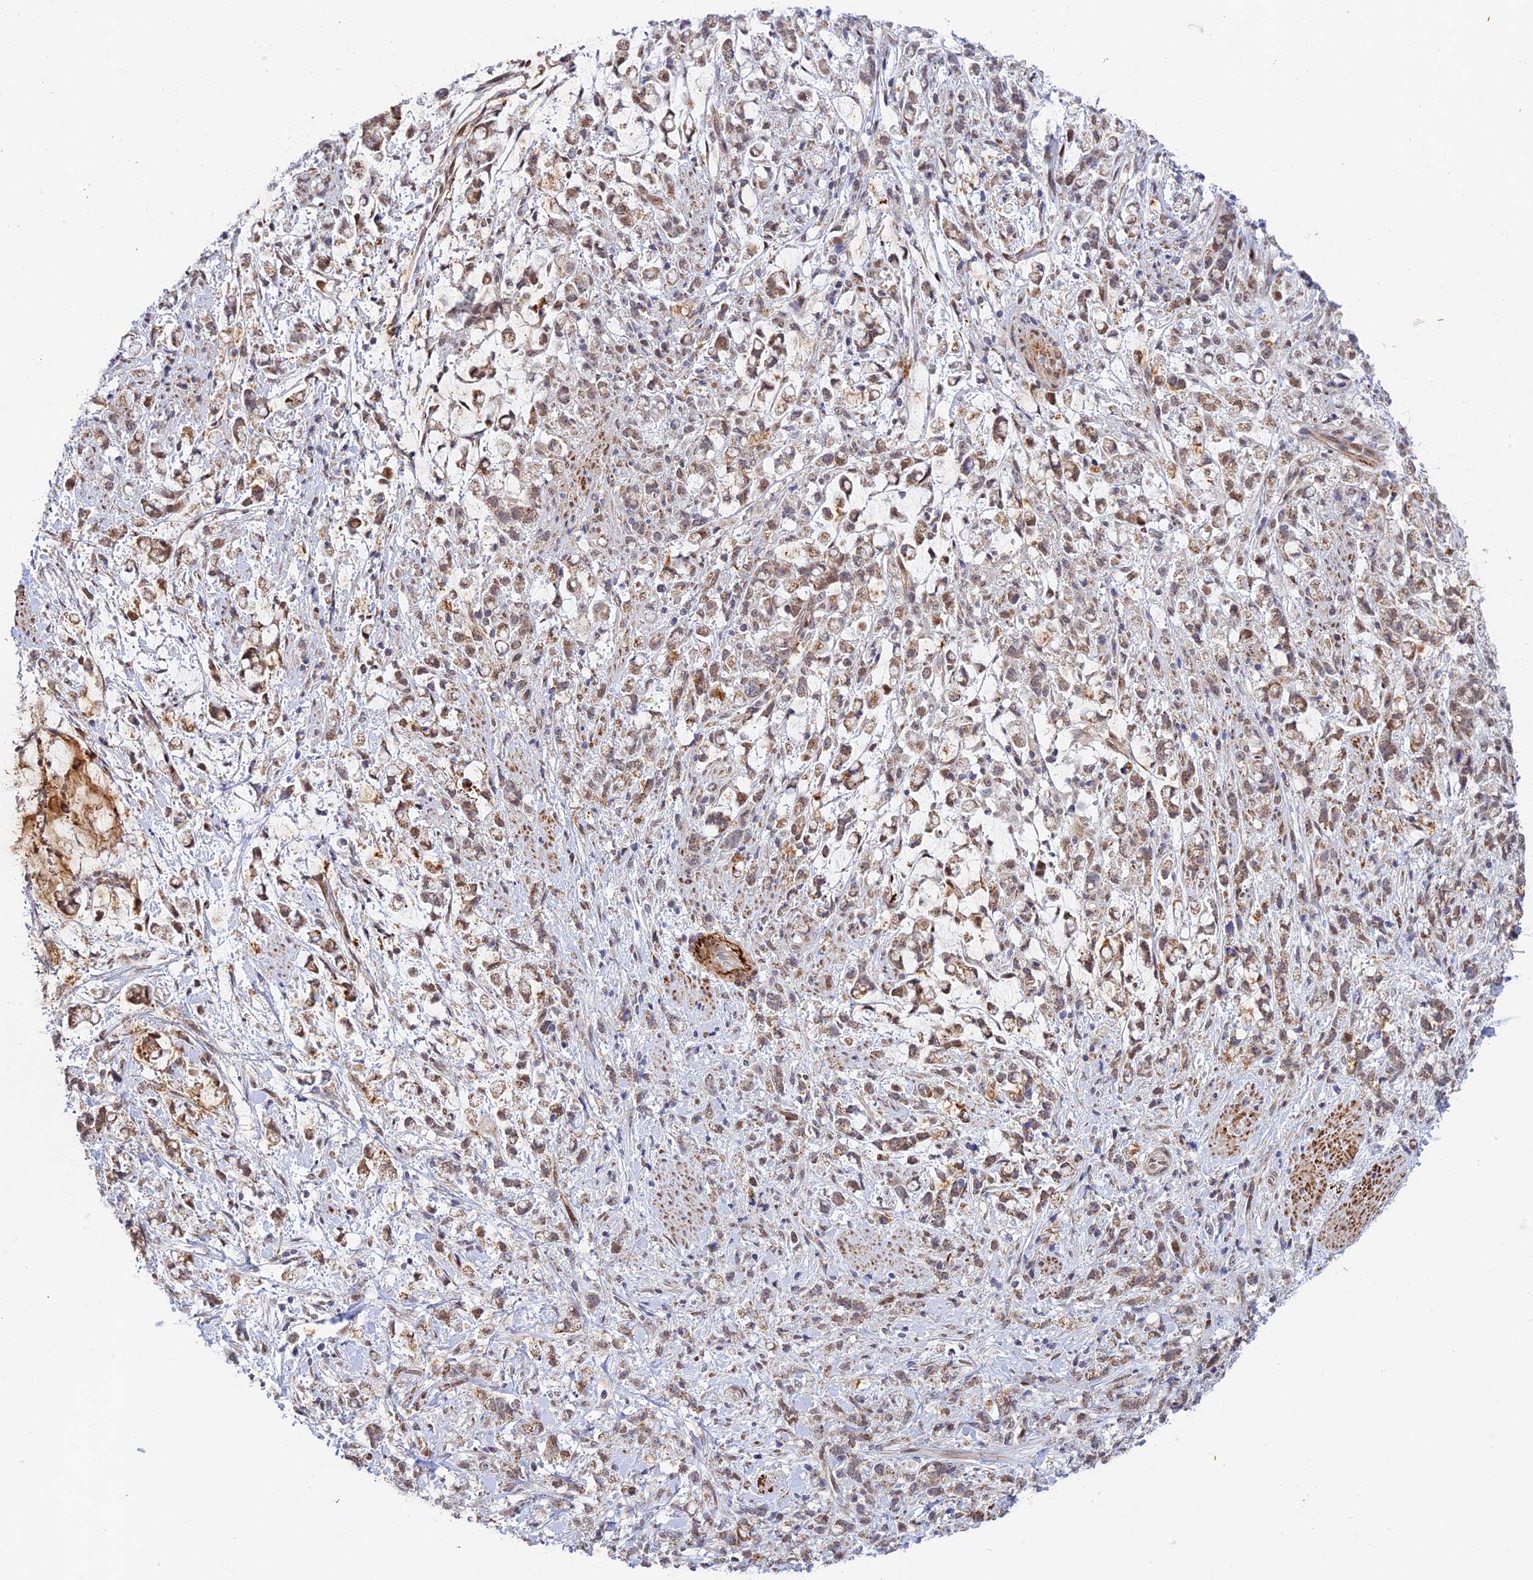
{"staining": {"intensity": "weak", "quantity": "25%-75%", "location": "cytoplasmic/membranous,nuclear"}, "tissue": "stomach cancer", "cell_type": "Tumor cells", "image_type": "cancer", "snomed": [{"axis": "morphology", "description": "Adenocarcinoma, NOS"}, {"axis": "topography", "description": "Stomach"}], "caption": "A brown stain labels weak cytoplasmic/membranous and nuclear expression of a protein in human stomach adenocarcinoma tumor cells.", "gene": "WDR55", "patient": {"sex": "female", "age": 60}}